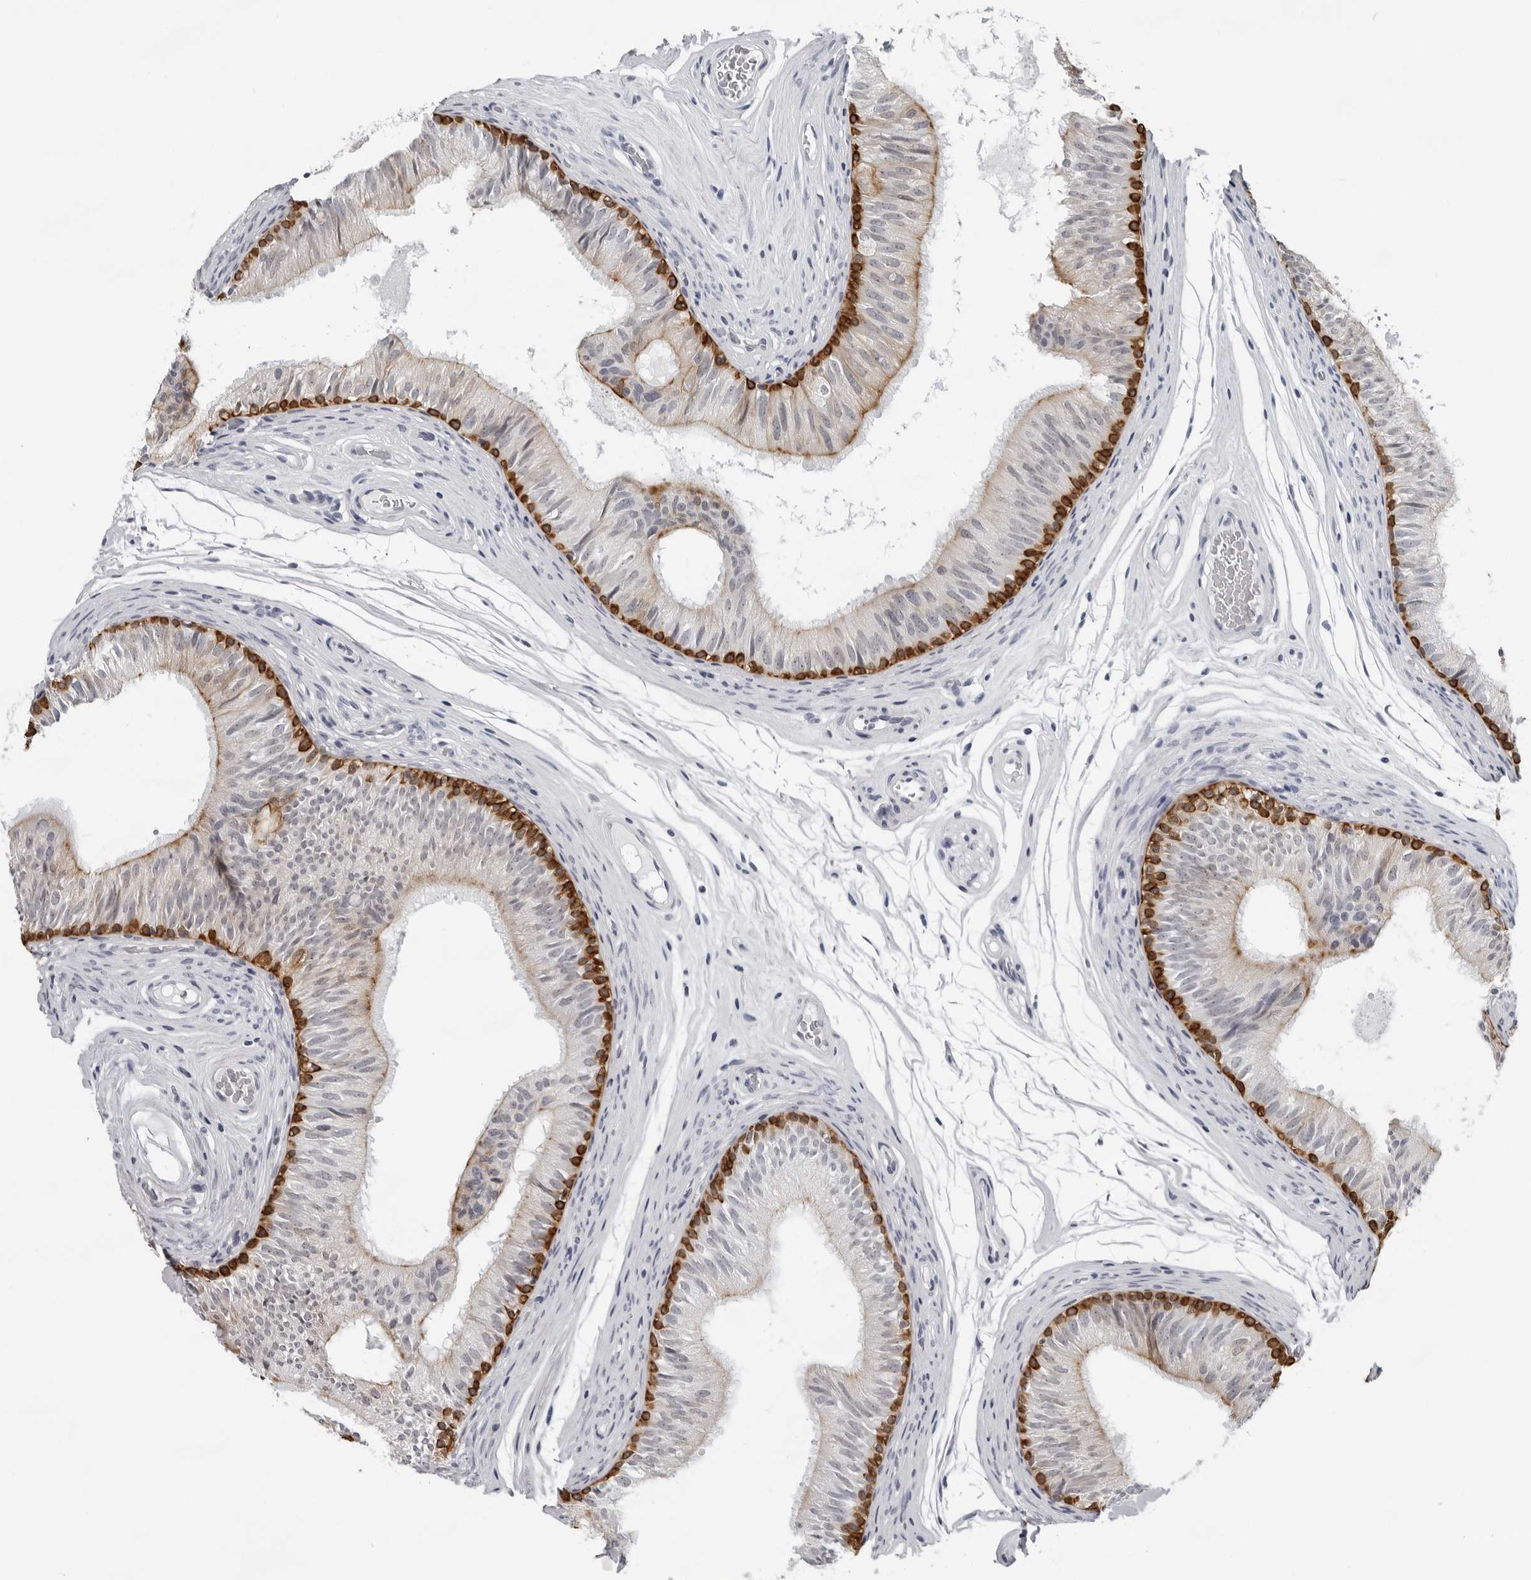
{"staining": {"intensity": "strong", "quantity": "<25%", "location": "cytoplasmic/membranous"}, "tissue": "epididymis", "cell_type": "Glandular cells", "image_type": "normal", "snomed": [{"axis": "morphology", "description": "Normal tissue, NOS"}, {"axis": "topography", "description": "Epididymis"}], "caption": "Immunohistochemistry of unremarkable human epididymis shows medium levels of strong cytoplasmic/membranous staining in approximately <25% of glandular cells. Nuclei are stained in blue.", "gene": "CCDC28B", "patient": {"sex": "male", "age": 36}}